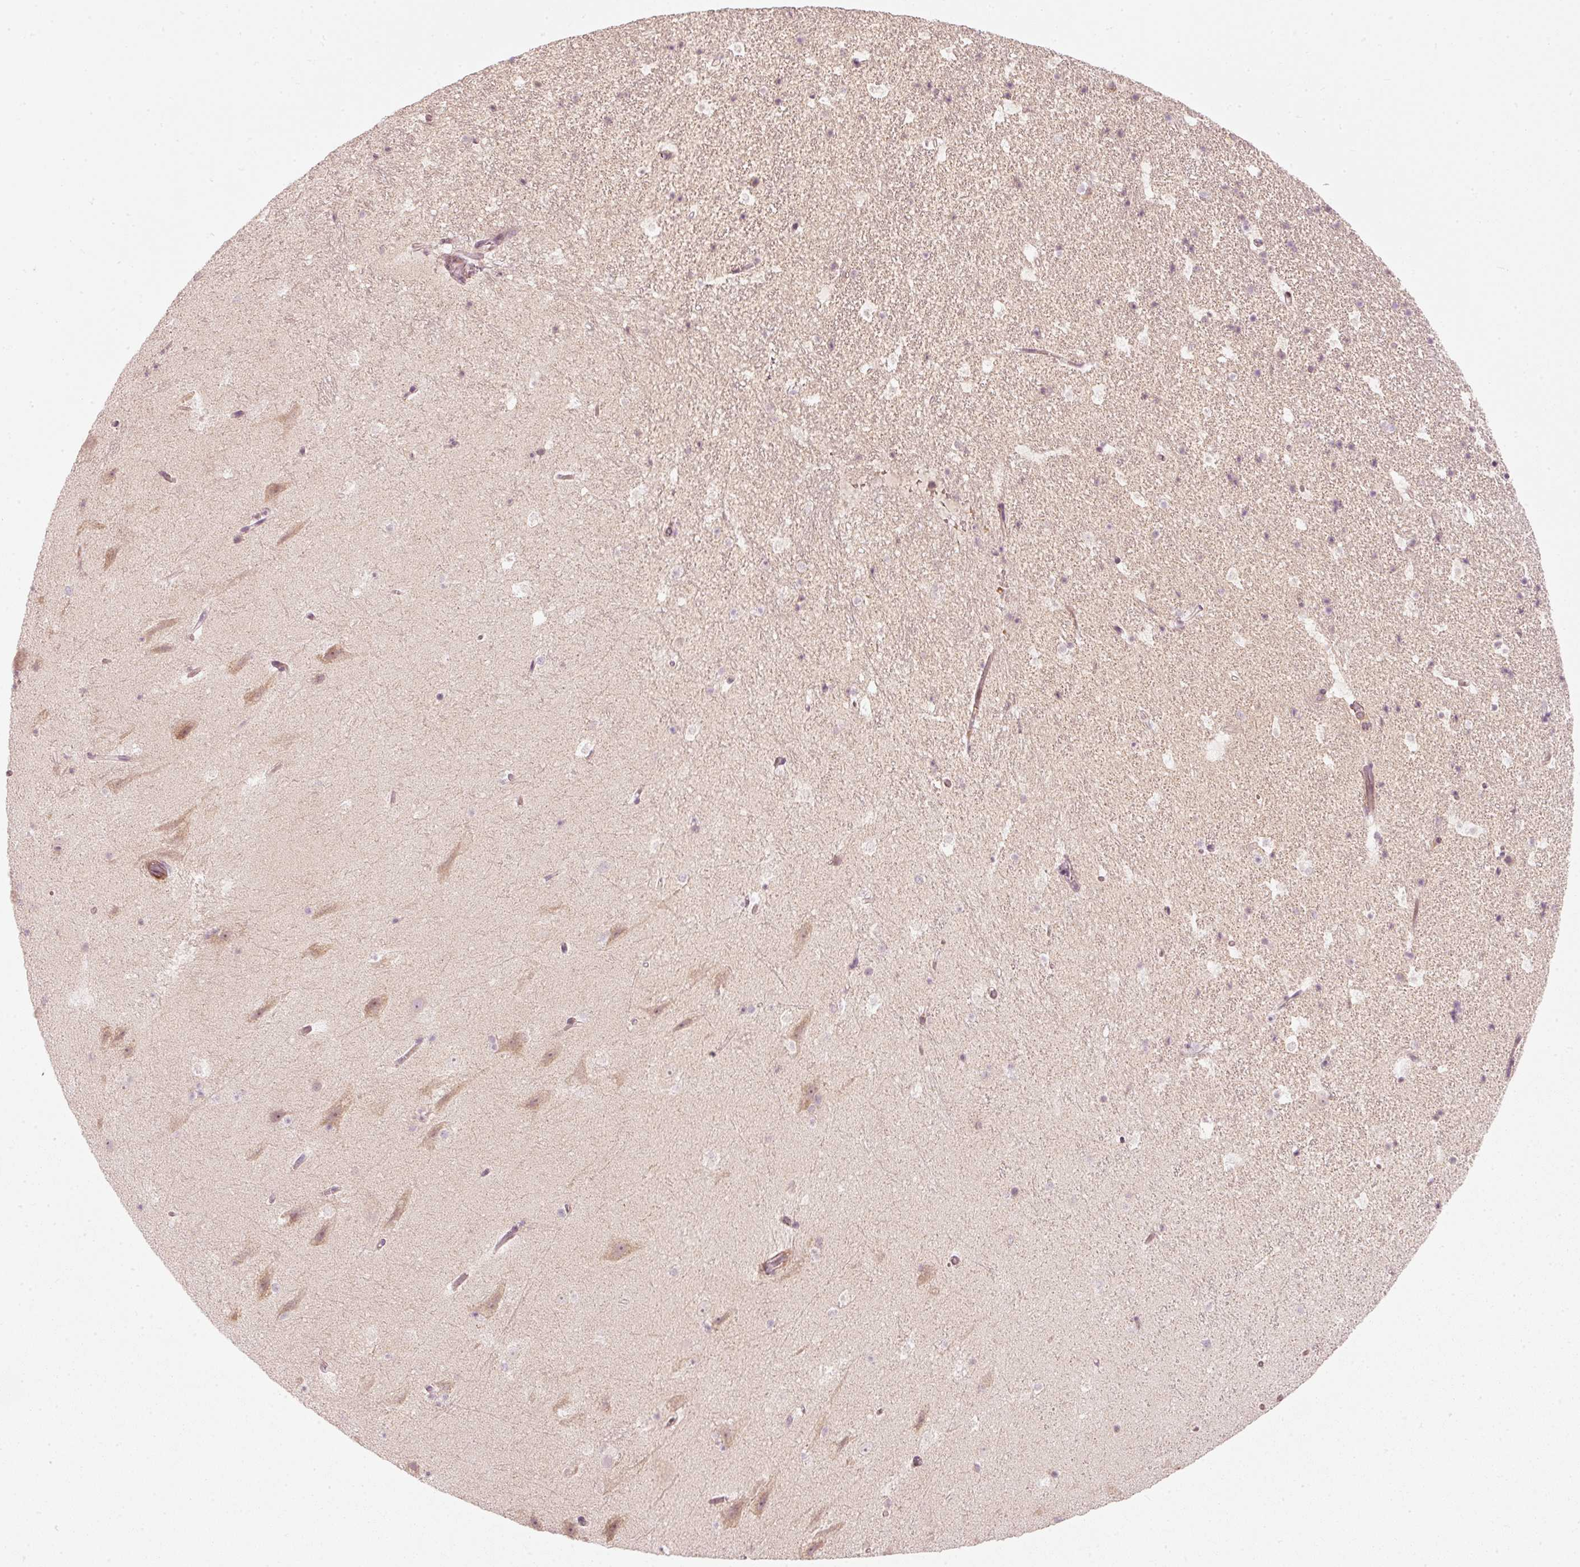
{"staining": {"intensity": "negative", "quantity": "none", "location": "none"}, "tissue": "hippocampus", "cell_type": "Glial cells", "image_type": "normal", "snomed": [{"axis": "morphology", "description": "Normal tissue, NOS"}, {"axis": "topography", "description": "Hippocampus"}], "caption": "Immunohistochemical staining of unremarkable human hippocampus shows no significant staining in glial cells.", "gene": "KCNQ1", "patient": {"sex": "male", "age": 37}}